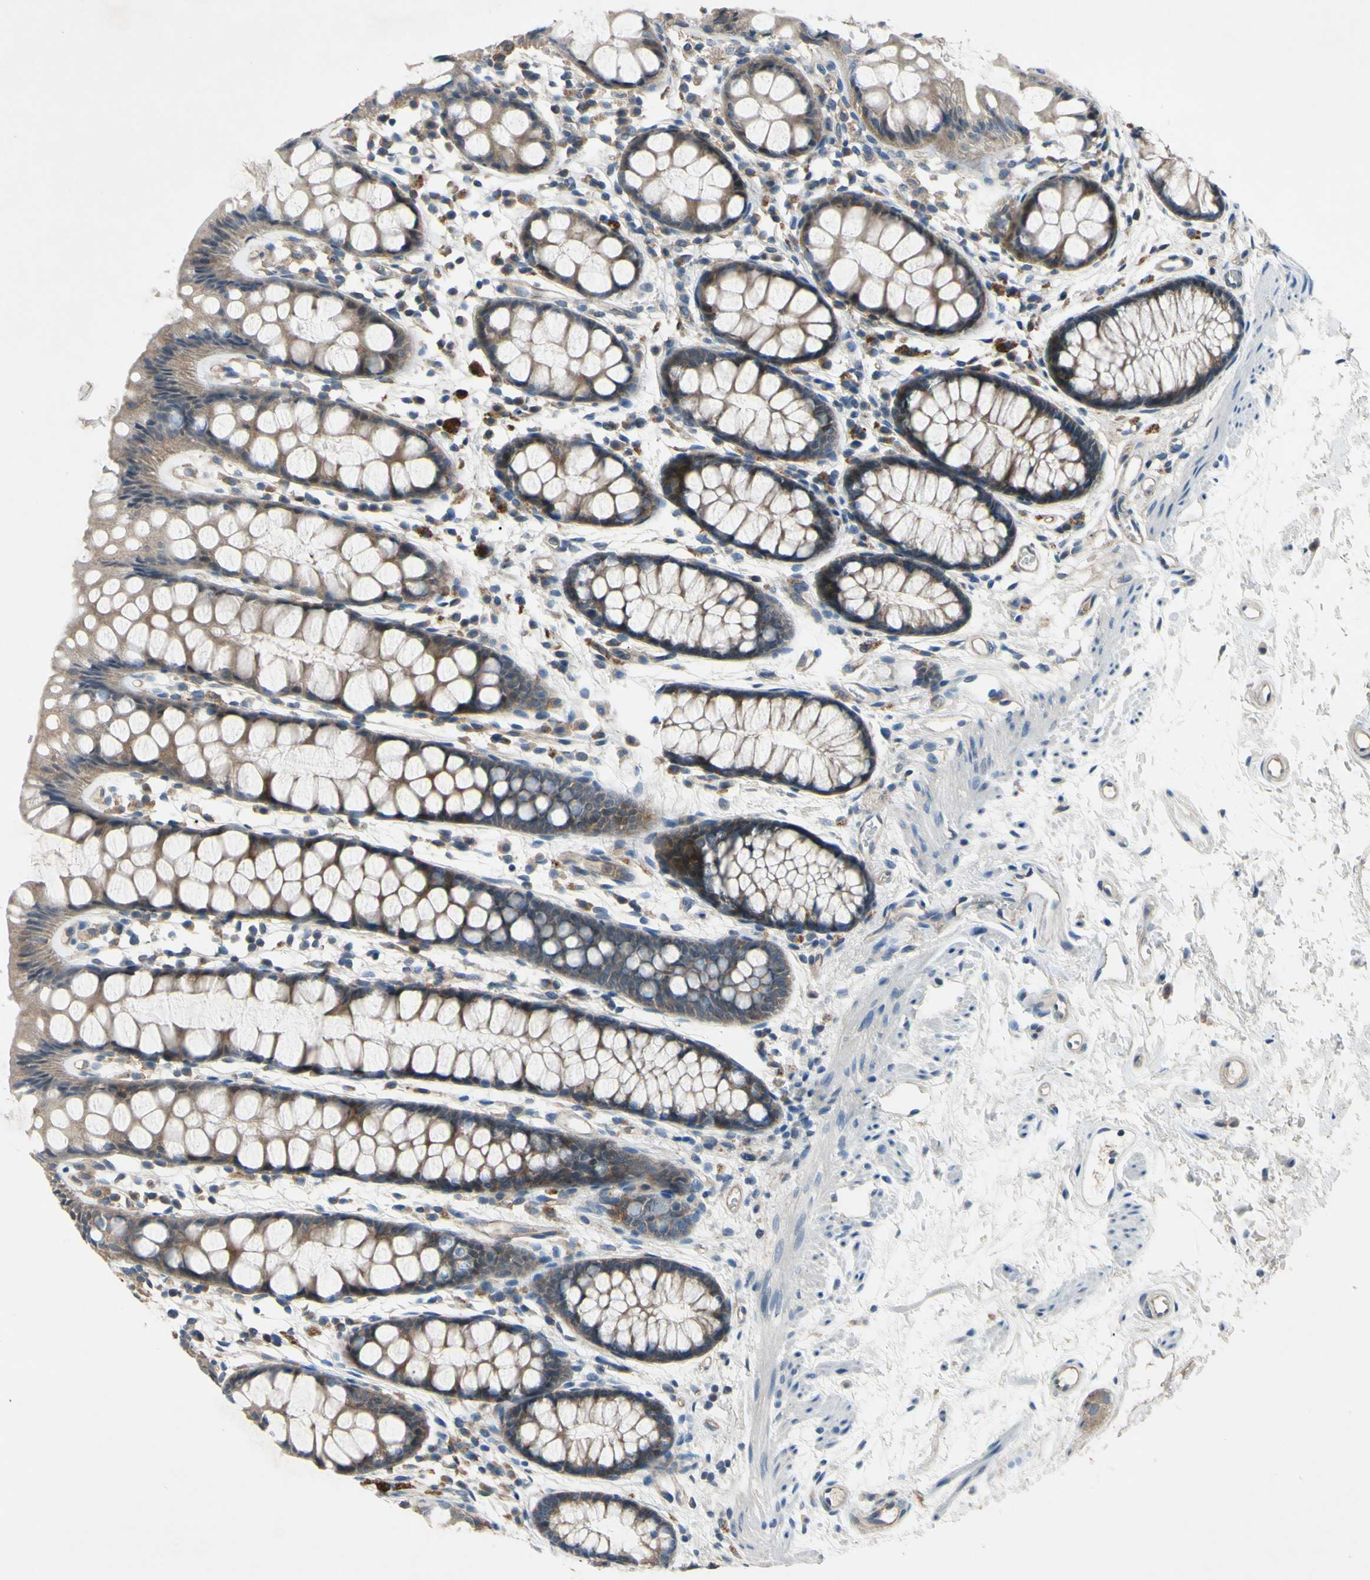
{"staining": {"intensity": "moderate", "quantity": ">75%", "location": "cytoplasmic/membranous"}, "tissue": "rectum", "cell_type": "Glandular cells", "image_type": "normal", "snomed": [{"axis": "morphology", "description": "Normal tissue, NOS"}, {"axis": "topography", "description": "Rectum"}], "caption": "A brown stain labels moderate cytoplasmic/membranous staining of a protein in glandular cells of unremarkable rectum.", "gene": "HILPDA", "patient": {"sex": "female", "age": 66}}